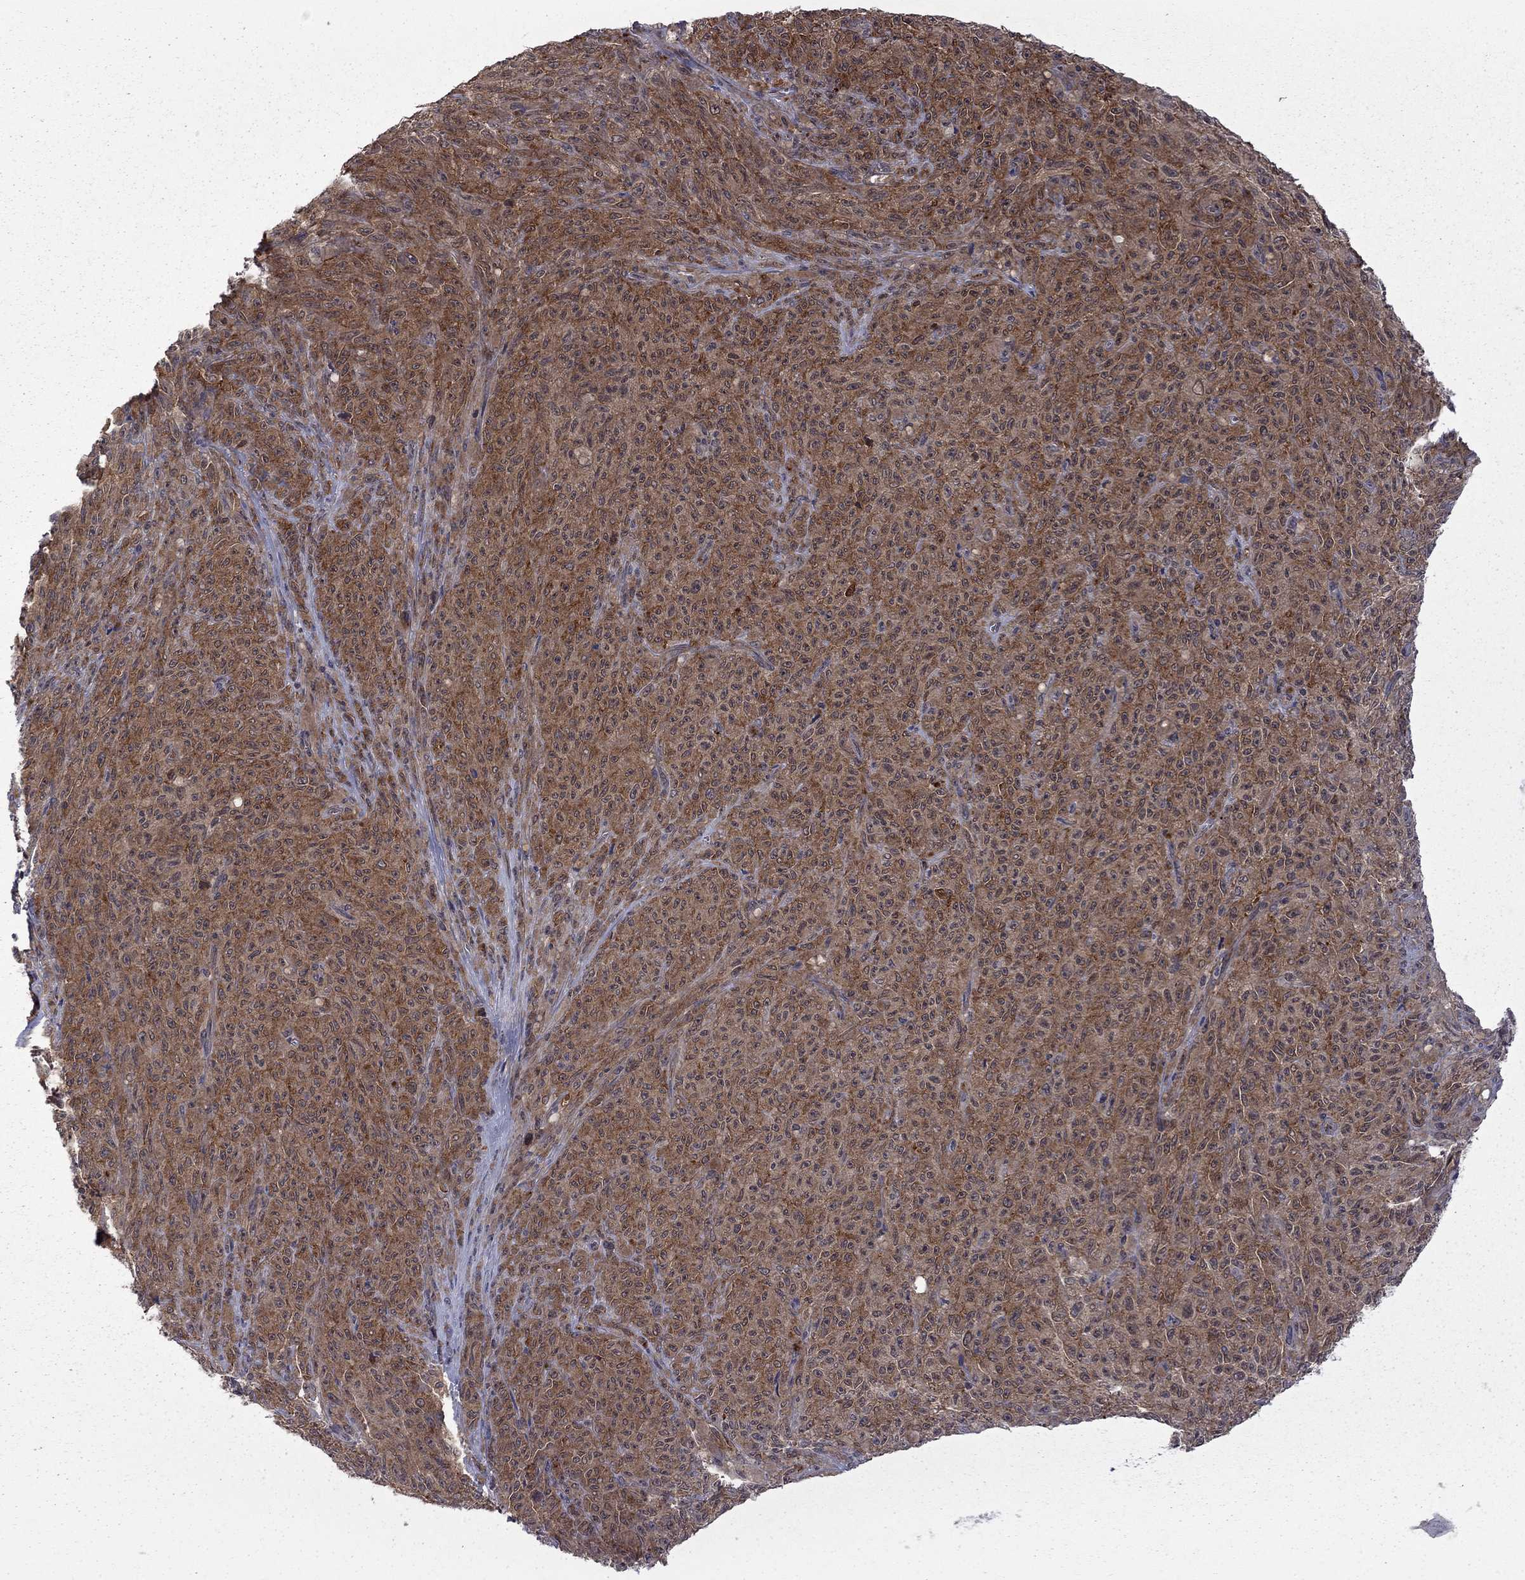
{"staining": {"intensity": "strong", "quantity": ">75%", "location": "cytoplasmic/membranous"}, "tissue": "melanoma", "cell_type": "Tumor cells", "image_type": "cancer", "snomed": [{"axis": "morphology", "description": "Malignant melanoma, NOS"}, {"axis": "topography", "description": "Skin"}], "caption": "Protein staining of melanoma tissue shows strong cytoplasmic/membranous expression in about >75% of tumor cells. Using DAB (3,3'-diaminobenzidine) (brown) and hematoxylin (blue) stains, captured at high magnification using brightfield microscopy.", "gene": "NAA50", "patient": {"sex": "female", "age": 82}}